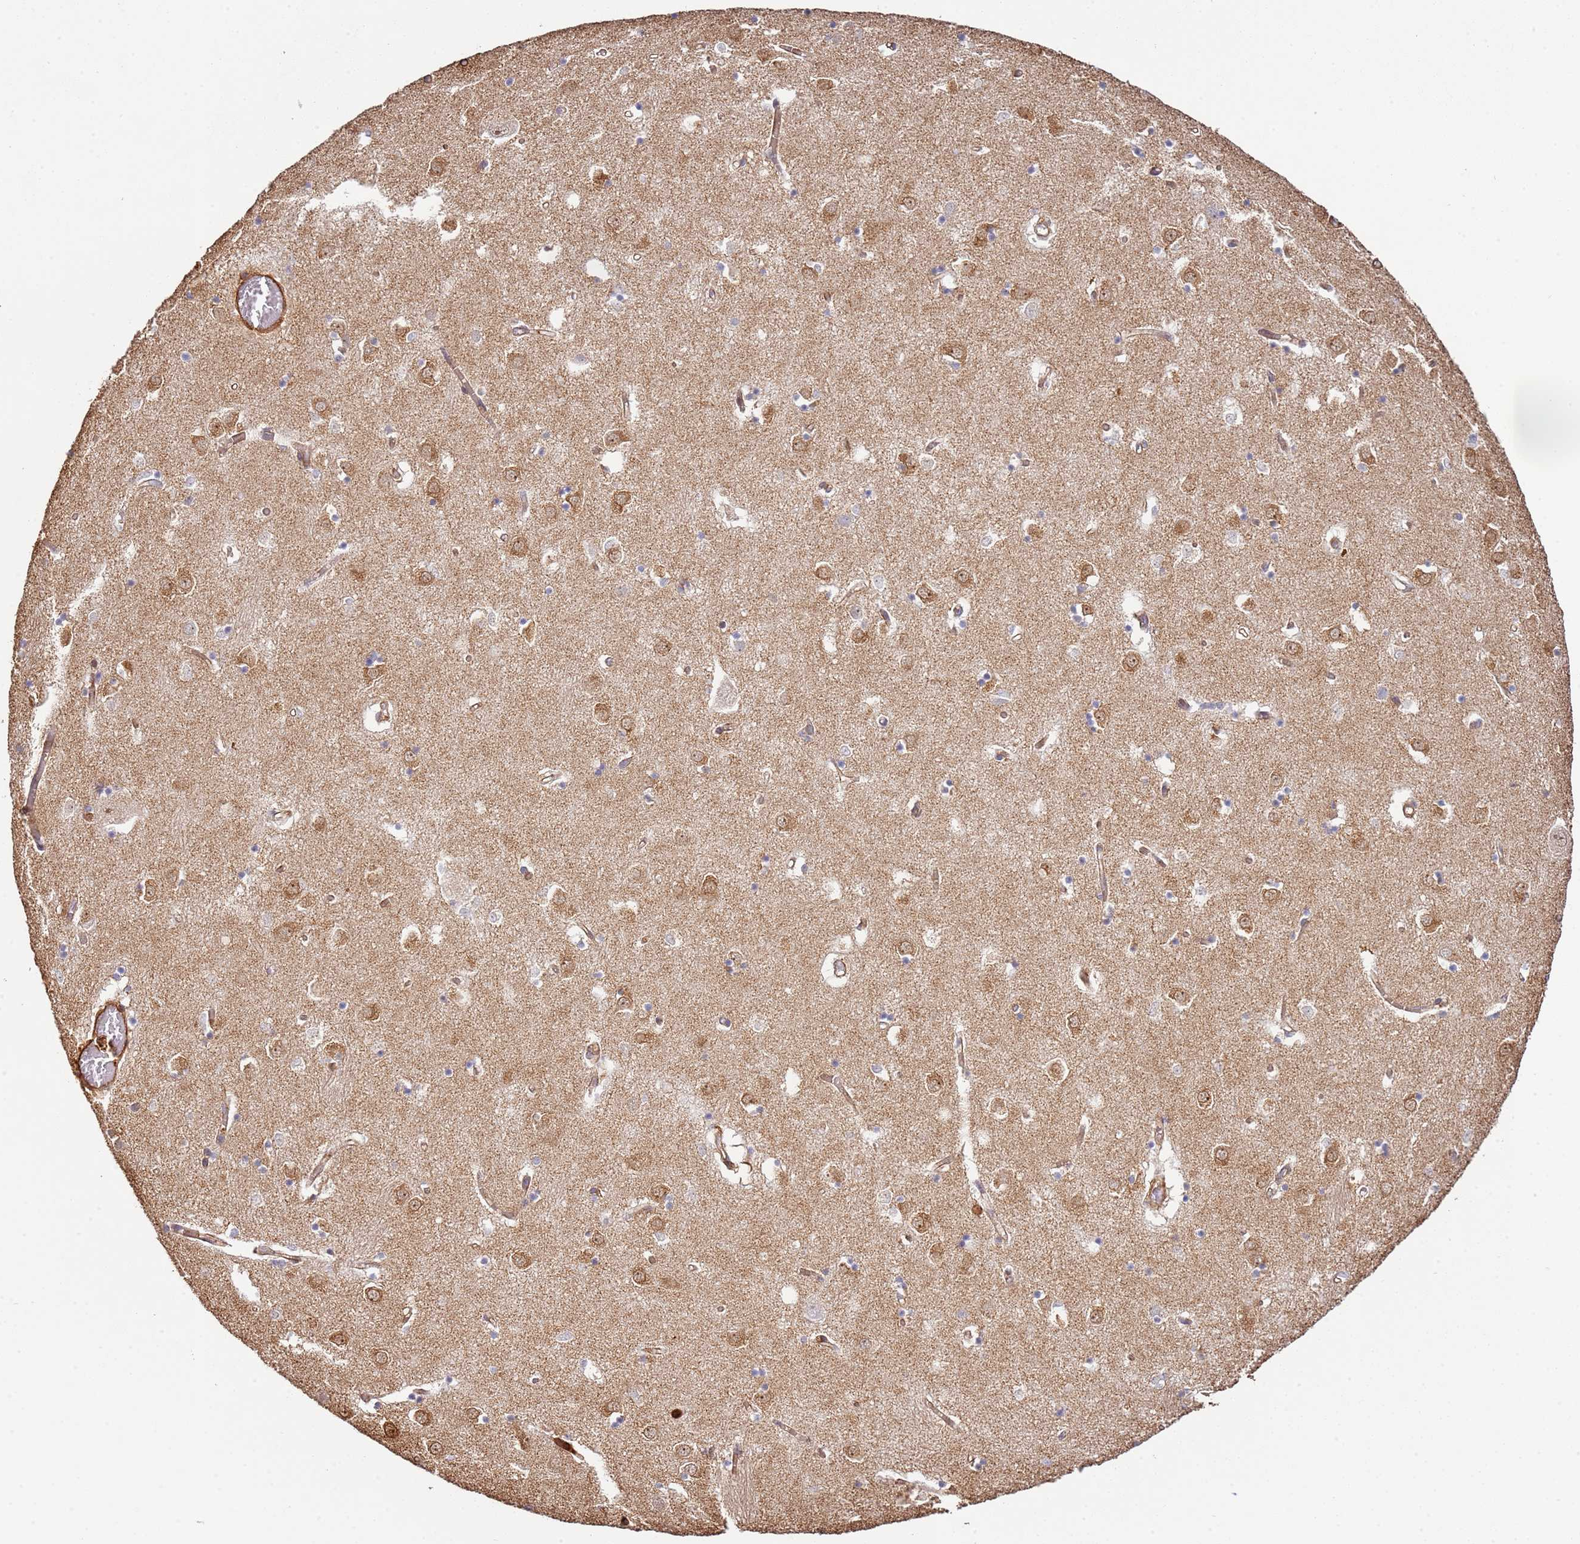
{"staining": {"intensity": "weak", "quantity": "<25%", "location": "cytoplasmic/membranous"}, "tissue": "caudate", "cell_type": "Glial cells", "image_type": "normal", "snomed": [{"axis": "morphology", "description": "Normal tissue, NOS"}, {"axis": "topography", "description": "Lateral ventricle wall"}], "caption": "The immunohistochemistry (IHC) micrograph has no significant expression in glial cells of caudate.", "gene": "NDUFAF4", "patient": {"sex": "male", "age": 70}}